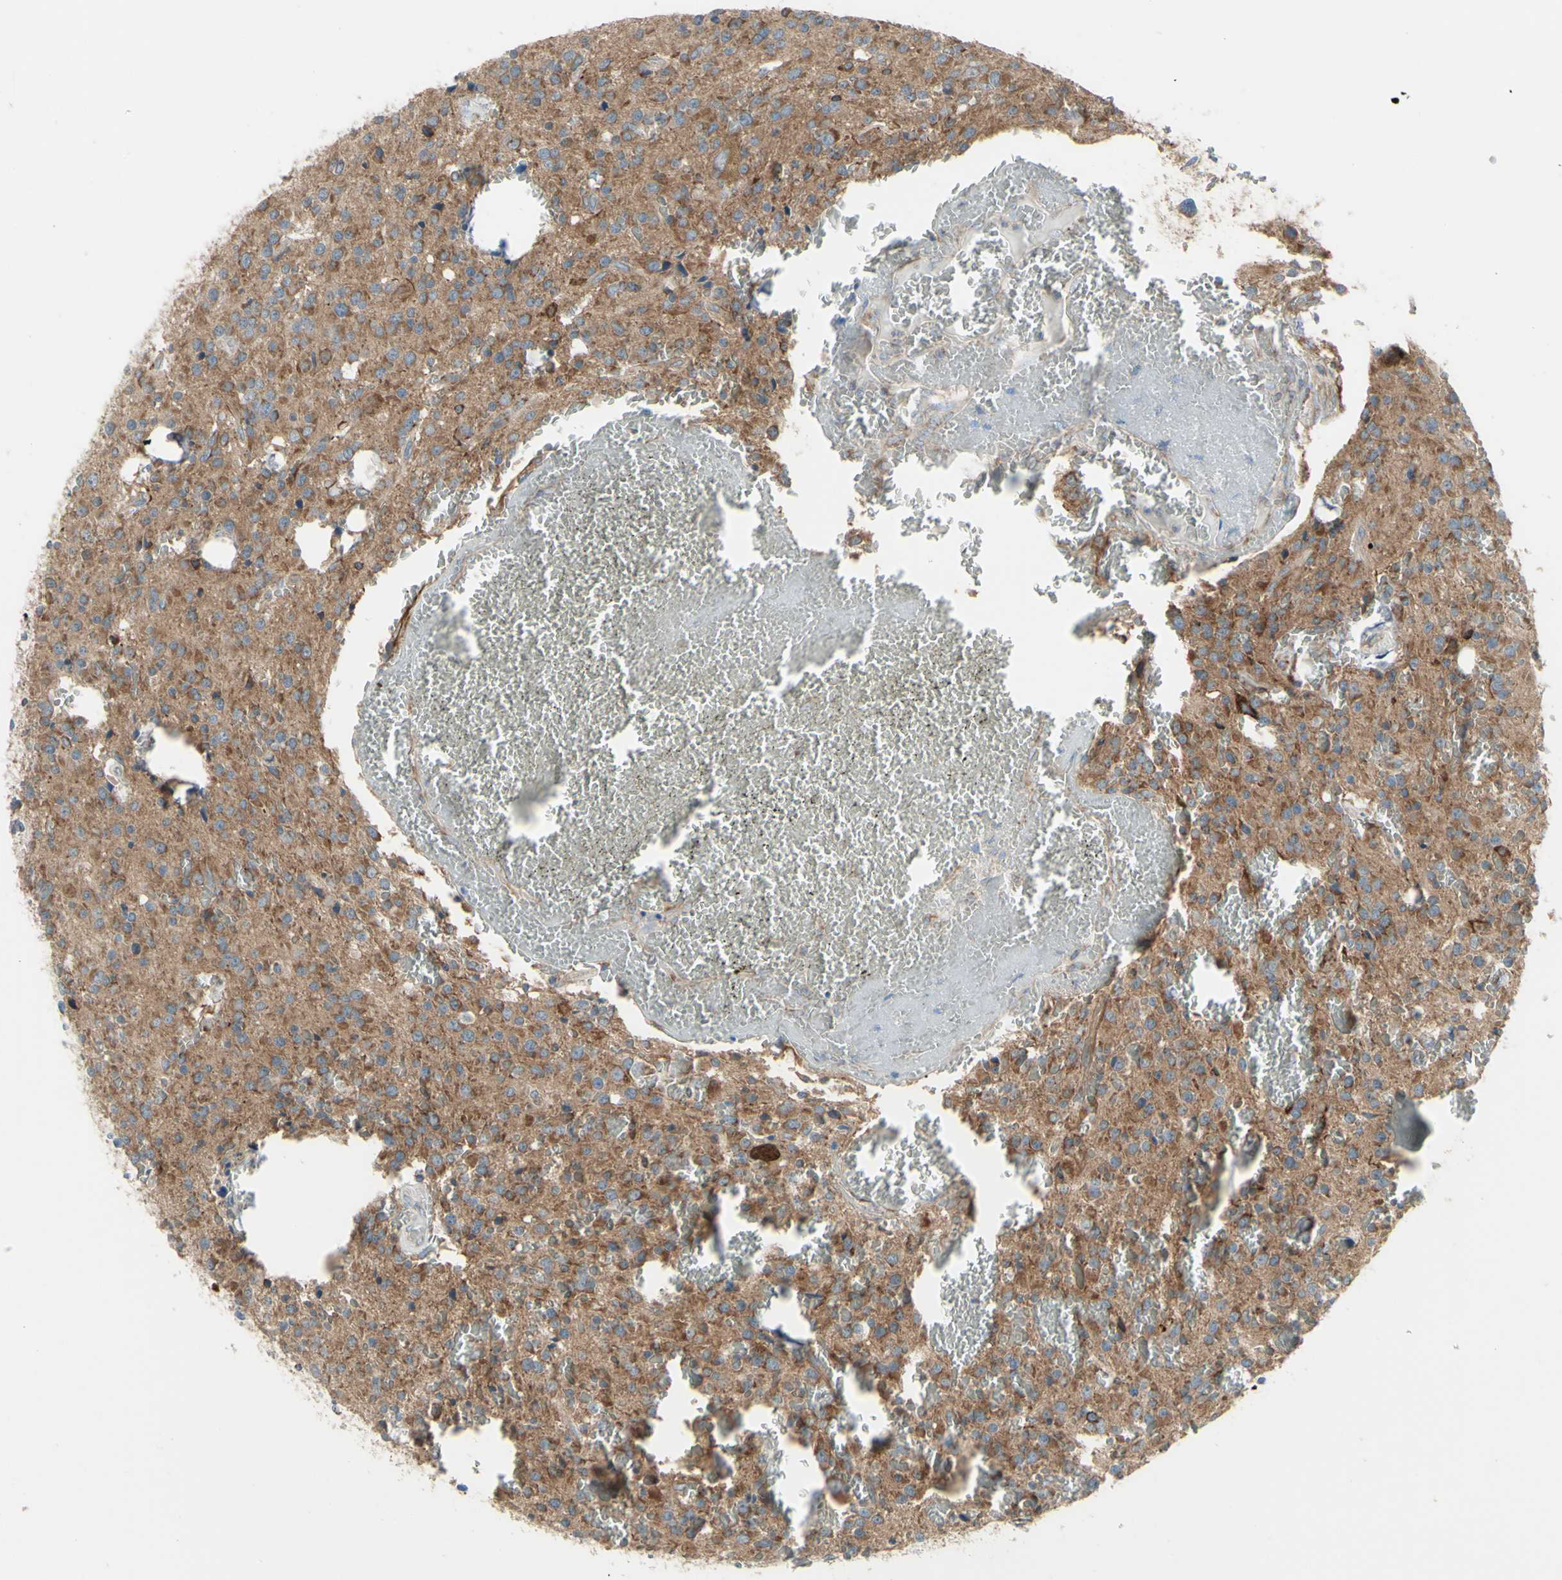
{"staining": {"intensity": "weak", "quantity": "25%-75%", "location": "cytoplasmic/membranous"}, "tissue": "glioma", "cell_type": "Tumor cells", "image_type": "cancer", "snomed": [{"axis": "morphology", "description": "Glioma, malignant, Low grade"}, {"axis": "topography", "description": "Brain"}], "caption": "DAB immunohistochemical staining of malignant glioma (low-grade) displays weak cytoplasmic/membranous protein staining in about 25%-75% of tumor cells.", "gene": "FAM171B", "patient": {"sex": "male", "age": 58}}